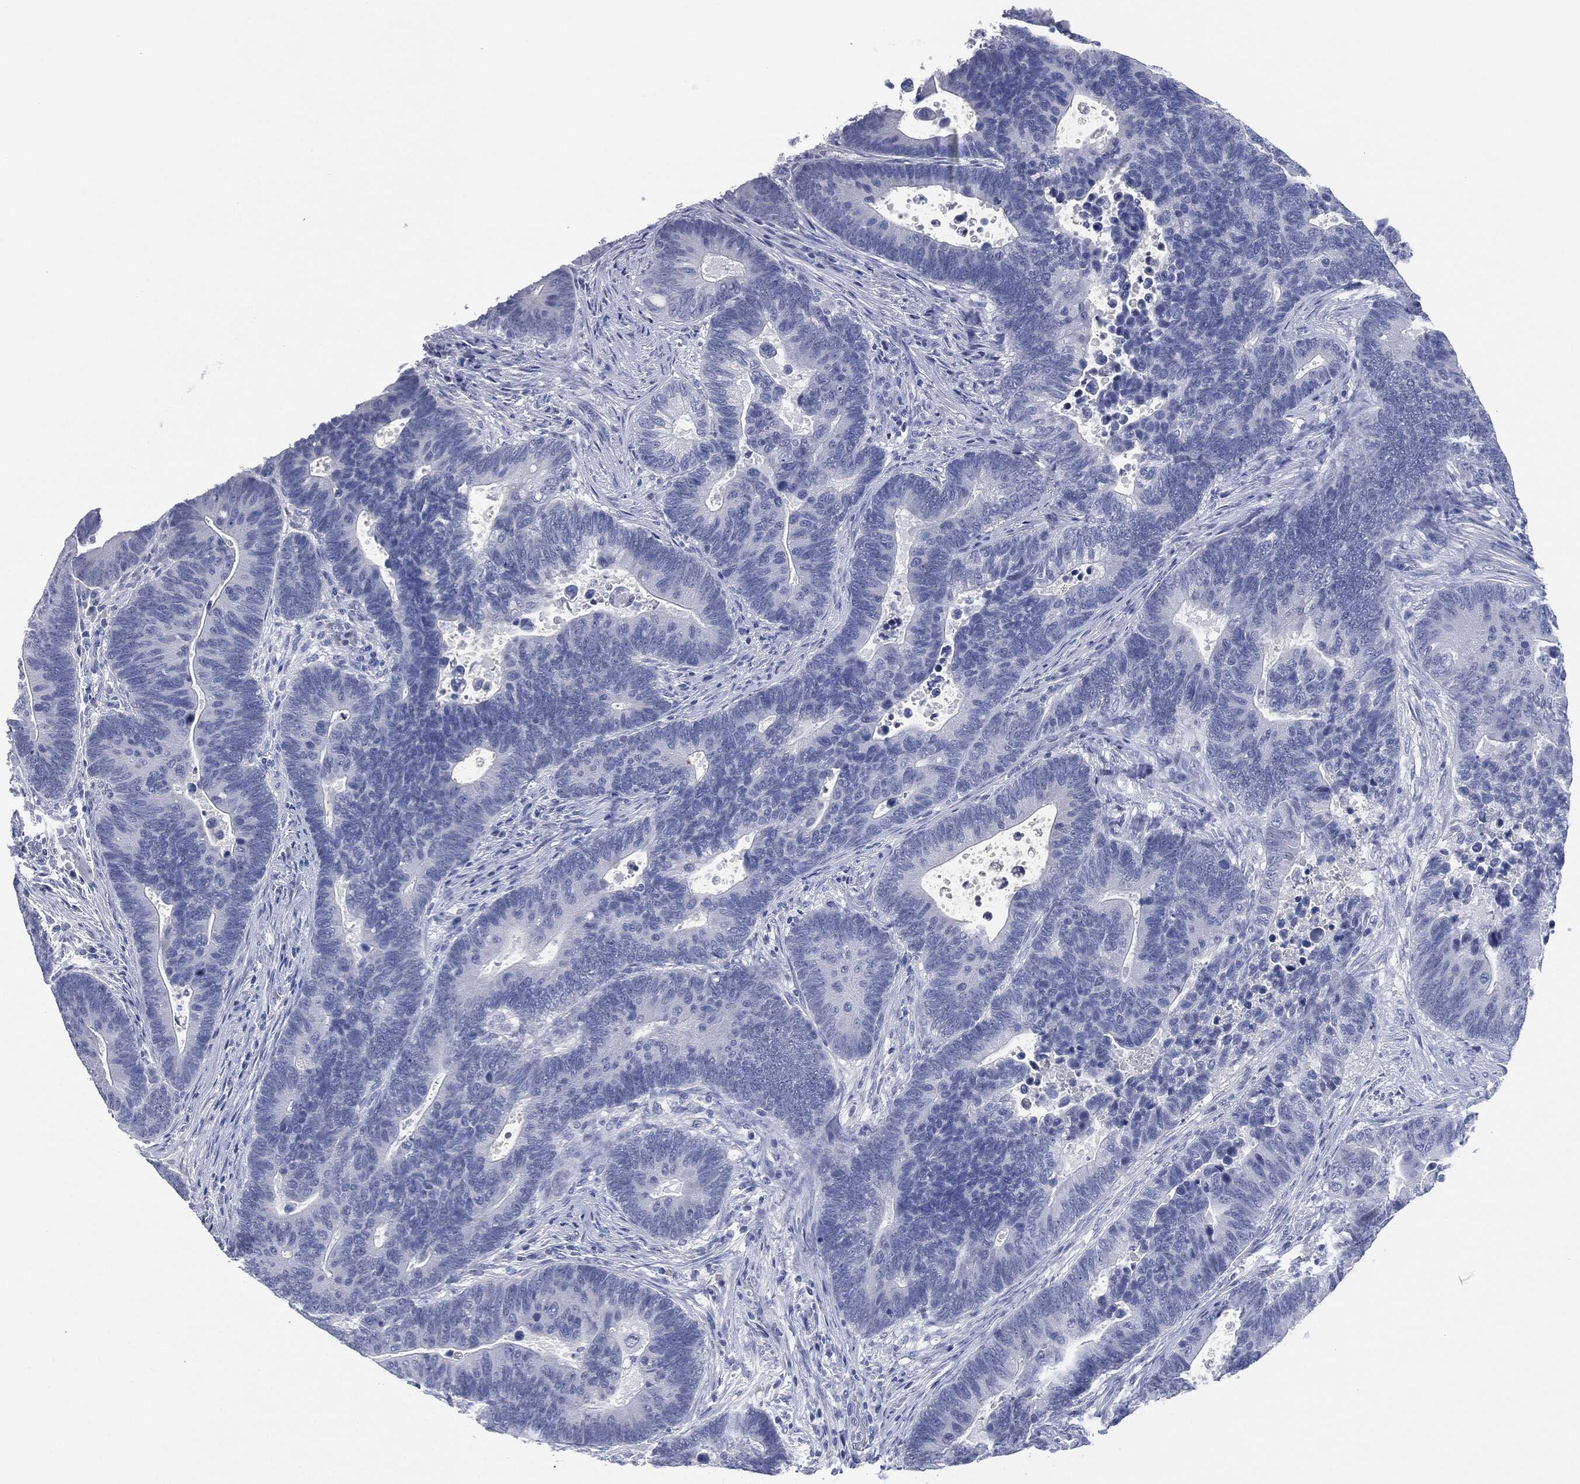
{"staining": {"intensity": "negative", "quantity": "none", "location": "none"}, "tissue": "colorectal cancer", "cell_type": "Tumor cells", "image_type": "cancer", "snomed": [{"axis": "morphology", "description": "Adenocarcinoma, NOS"}, {"axis": "topography", "description": "Colon"}], "caption": "The IHC micrograph has no significant positivity in tumor cells of adenocarcinoma (colorectal) tissue.", "gene": "MUC16", "patient": {"sex": "male", "age": 75}}